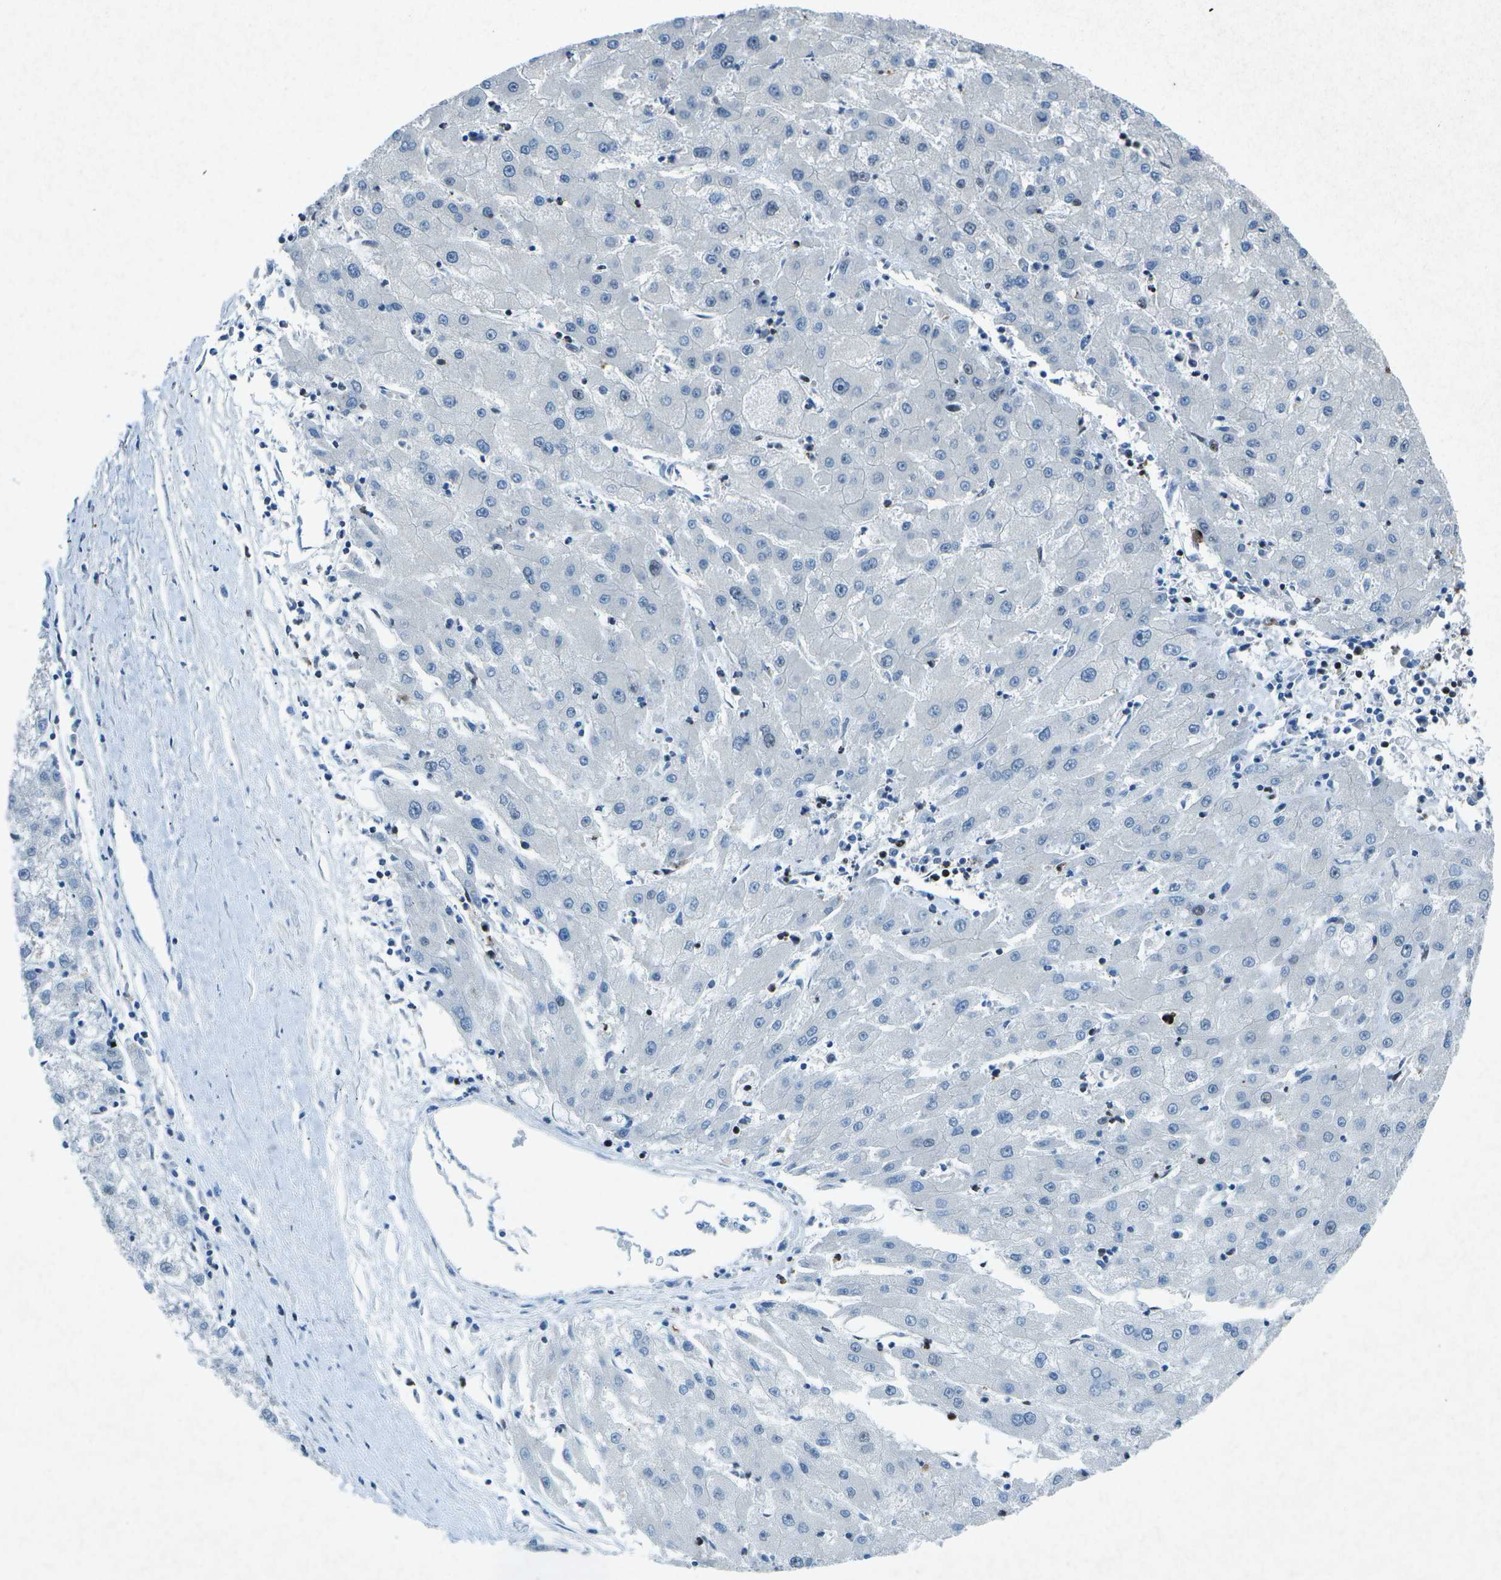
{"staining": {"intensity": "weak", "quantity": "<25%", "location": "nuclear"}, "tissue": "liver cancer", "cell_type": "Tumor cells", "image_type": "cancer", "snomed": [{"axis": "morphology", "description": "Carcinoma, Hepatocellular, NOS"}, {"axis": "topography", "description": "Liver"}], "caption": "DAB immunohistochemical staining of liver hepatocellular carcinoma demonstrates no significant positivity in tumor cells.", "gene": "MTA2", "patient": {"sex": "male", "age": 72}}